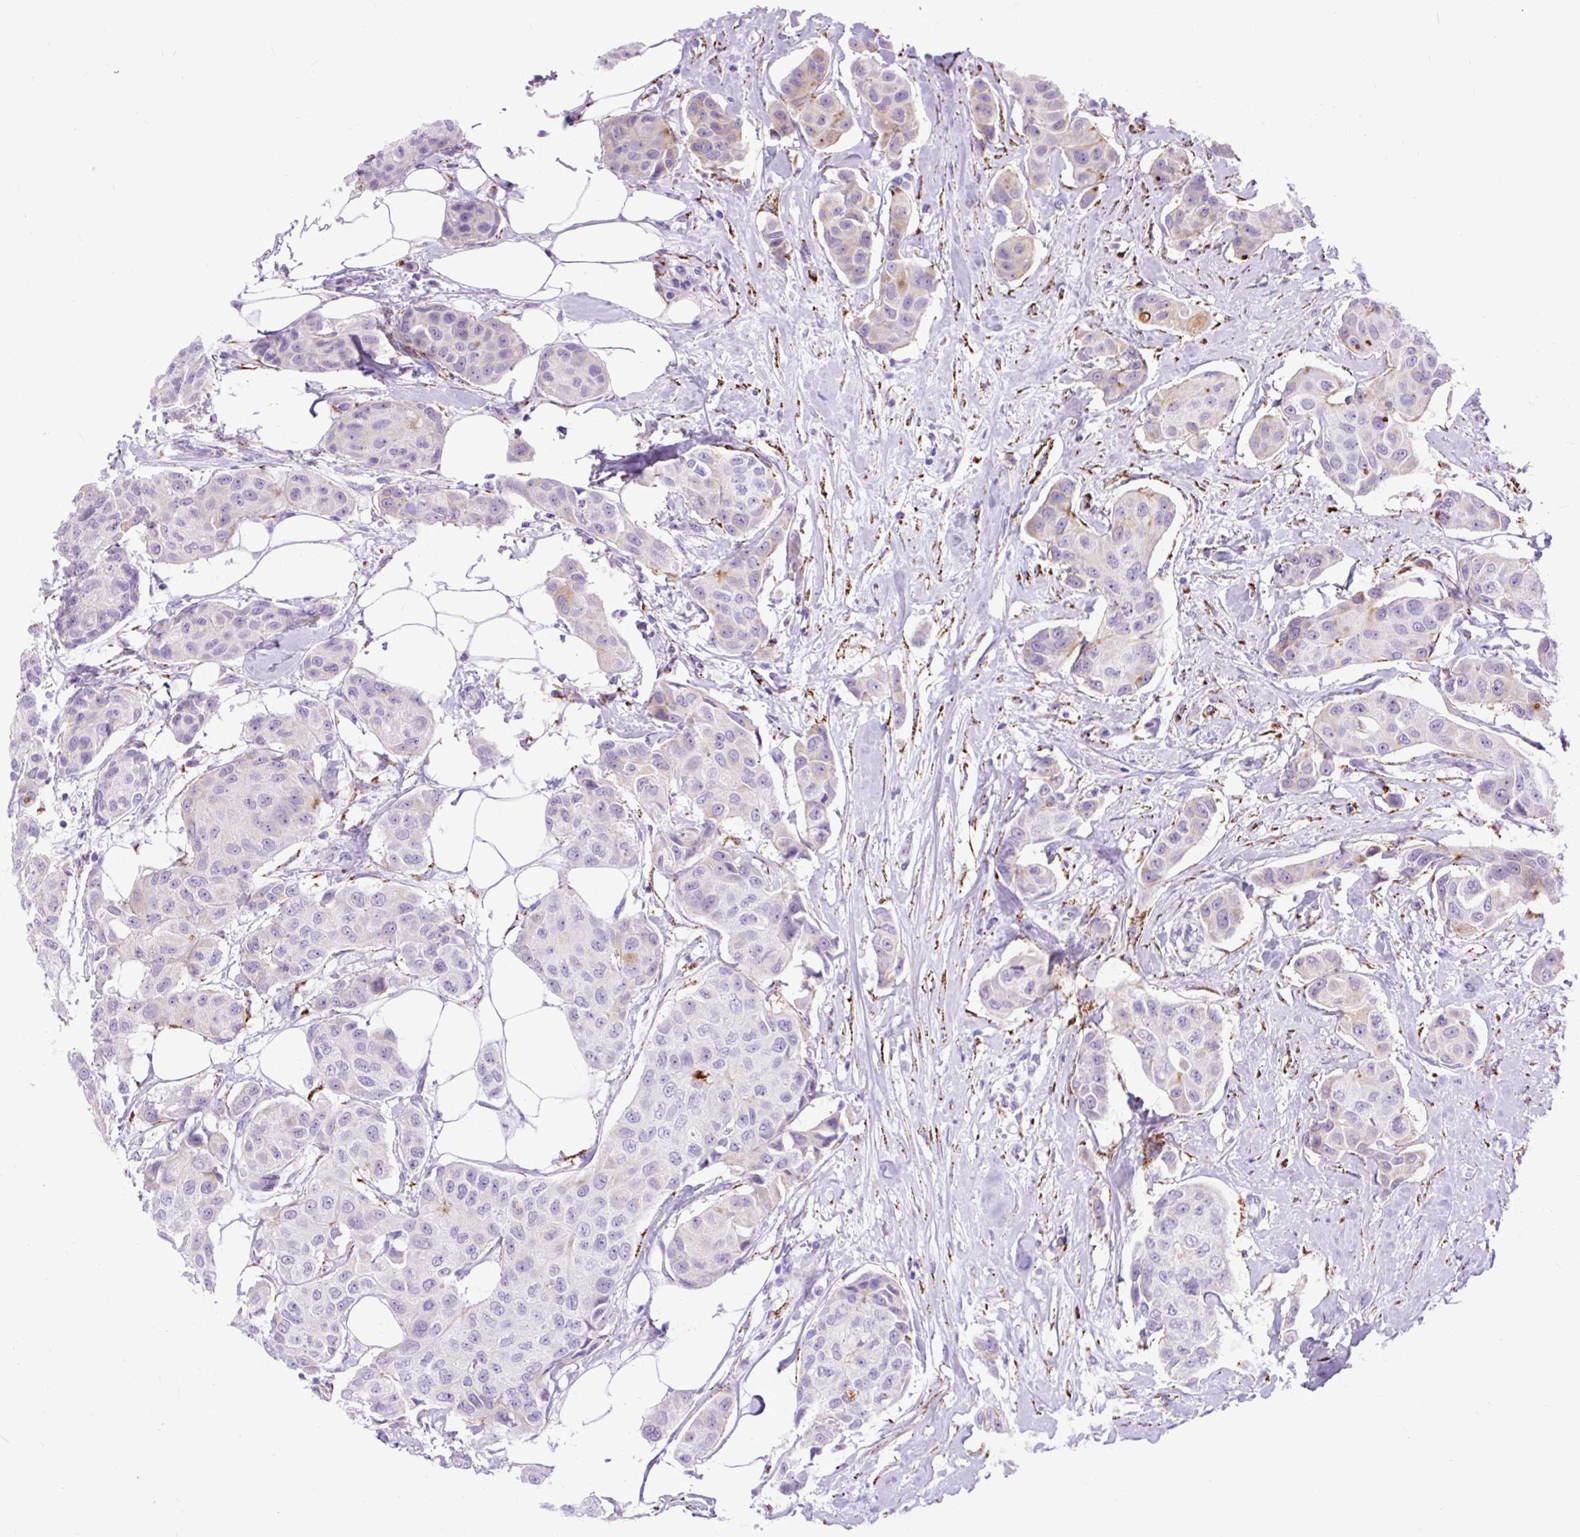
{"staining": {"intensity": "negative", "quantity": "none", "location": "none"}, "tissue": "breast cancer", "cell_type": "Tumor cells", "image_type": "cancer", "snomed": [{"axis": "morphology", "description": "Duct carcinoma"}, {"axis": "topography", "description": "Breast"}, {"axis": "topography", "description": "Lymph node"}], "caption": "Tumor cells are negative for protein expression in human breast cancer (invasive ductal carcinoma).", "gene": "ZNF256", "patient": {"sex": "female", "age": 80}}